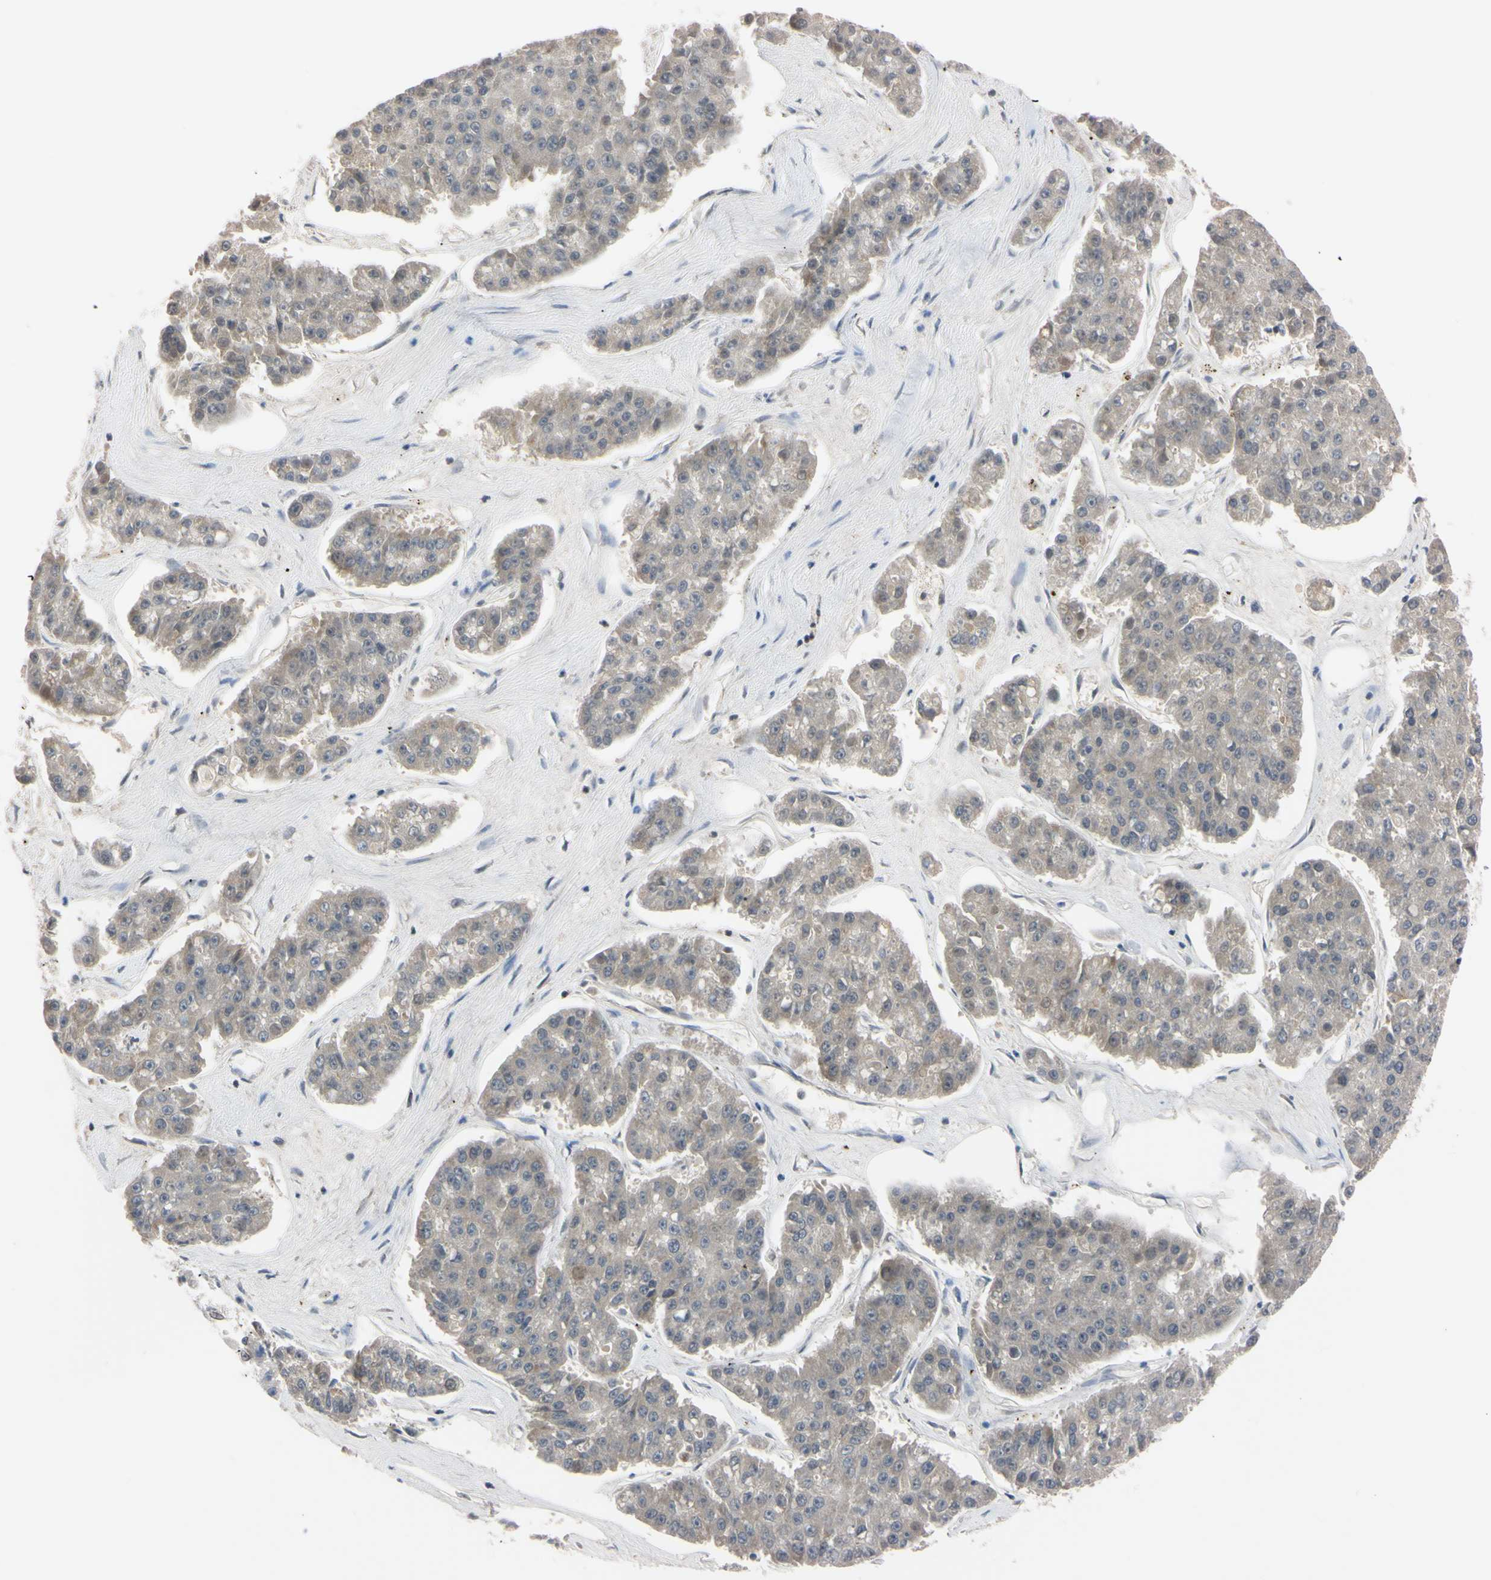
{"staining": {"intensity": "weak", "quantity": "25%-75%", "location": "cytoplasmic/membranous"}, "tissue": "pancreatic cancer", "cell_type": "Tumor cells", "image_type": "cancer", "snomed": [{"axis": "morphology", "description": "Adenocarcinoma, NOS"}, {"axis": "topography", "description": "Pancreas"}], "caption": "Weak cytoplasmic/membranous protein staining is present in about 25%-75% of tumor cells in pancreatic adenocarcinoma. (brown staining indicates protein expression, while blue staining denotes nuclei).", "gene": "UBE2I", "patient": {"sex": "male", "age": 50}}